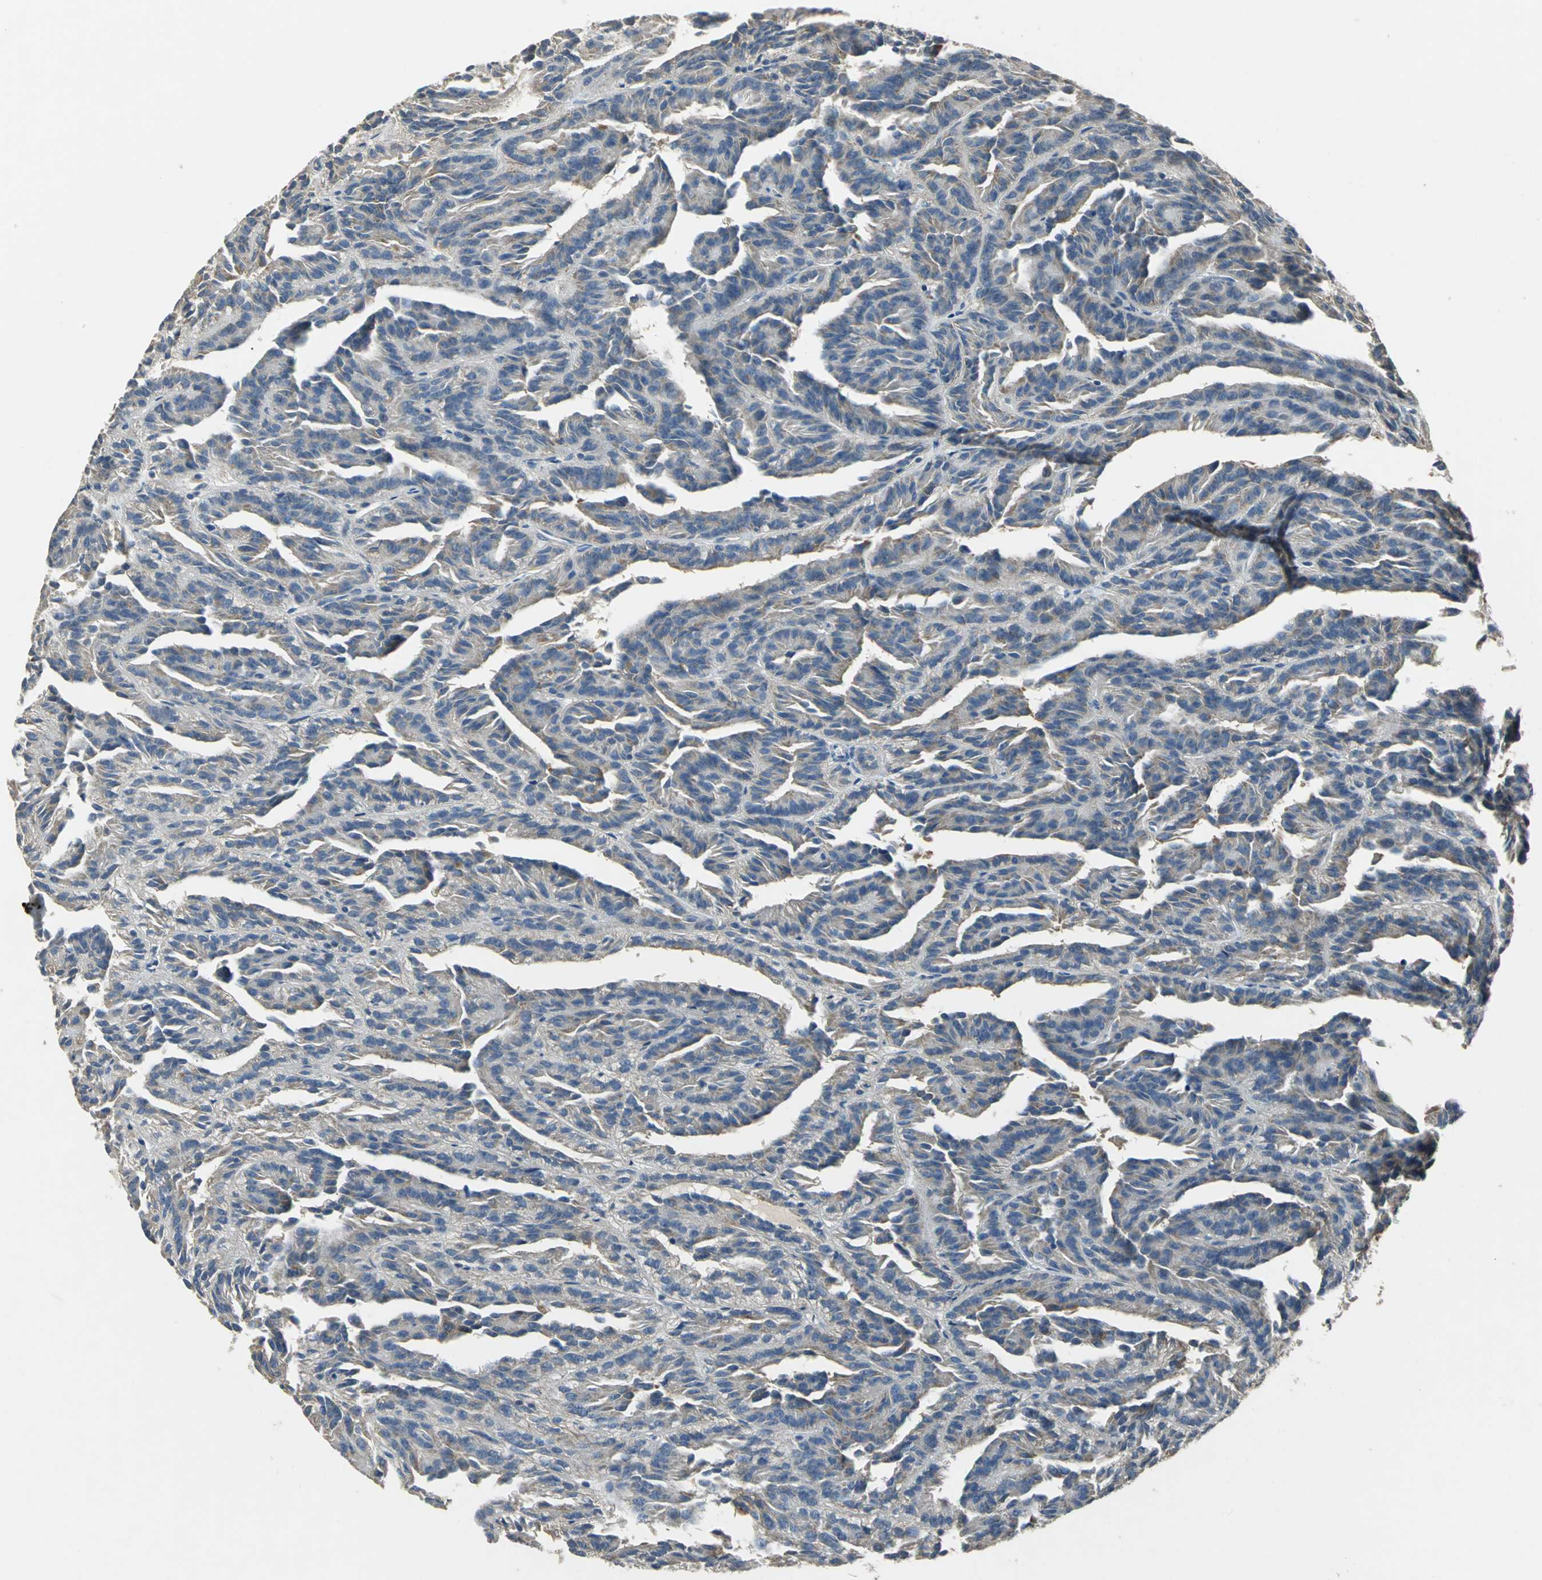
{"staining": {"intensity": "weak", "quantity": "25%-75%", "location": "cytoplasmic/membranous"}, "tissue": "renal cancer", "cell_type": "Tumor cells", "image_type": "cancer", "snomed": [{"axis": "morphology", "description": "Adenocarcinoma, NOS"}, {"axis": "topography", "description": "Kidney"}], "caption": "Immunohistochemistry micrograph of human renal cancer stained for a protein (brown), which exhibits low levels of weak cytoplasmic/membranous staining in about 25%-75% of tumor cells.", "gene": "JADE3", "patient": {"sex": "male", "age": 46}}